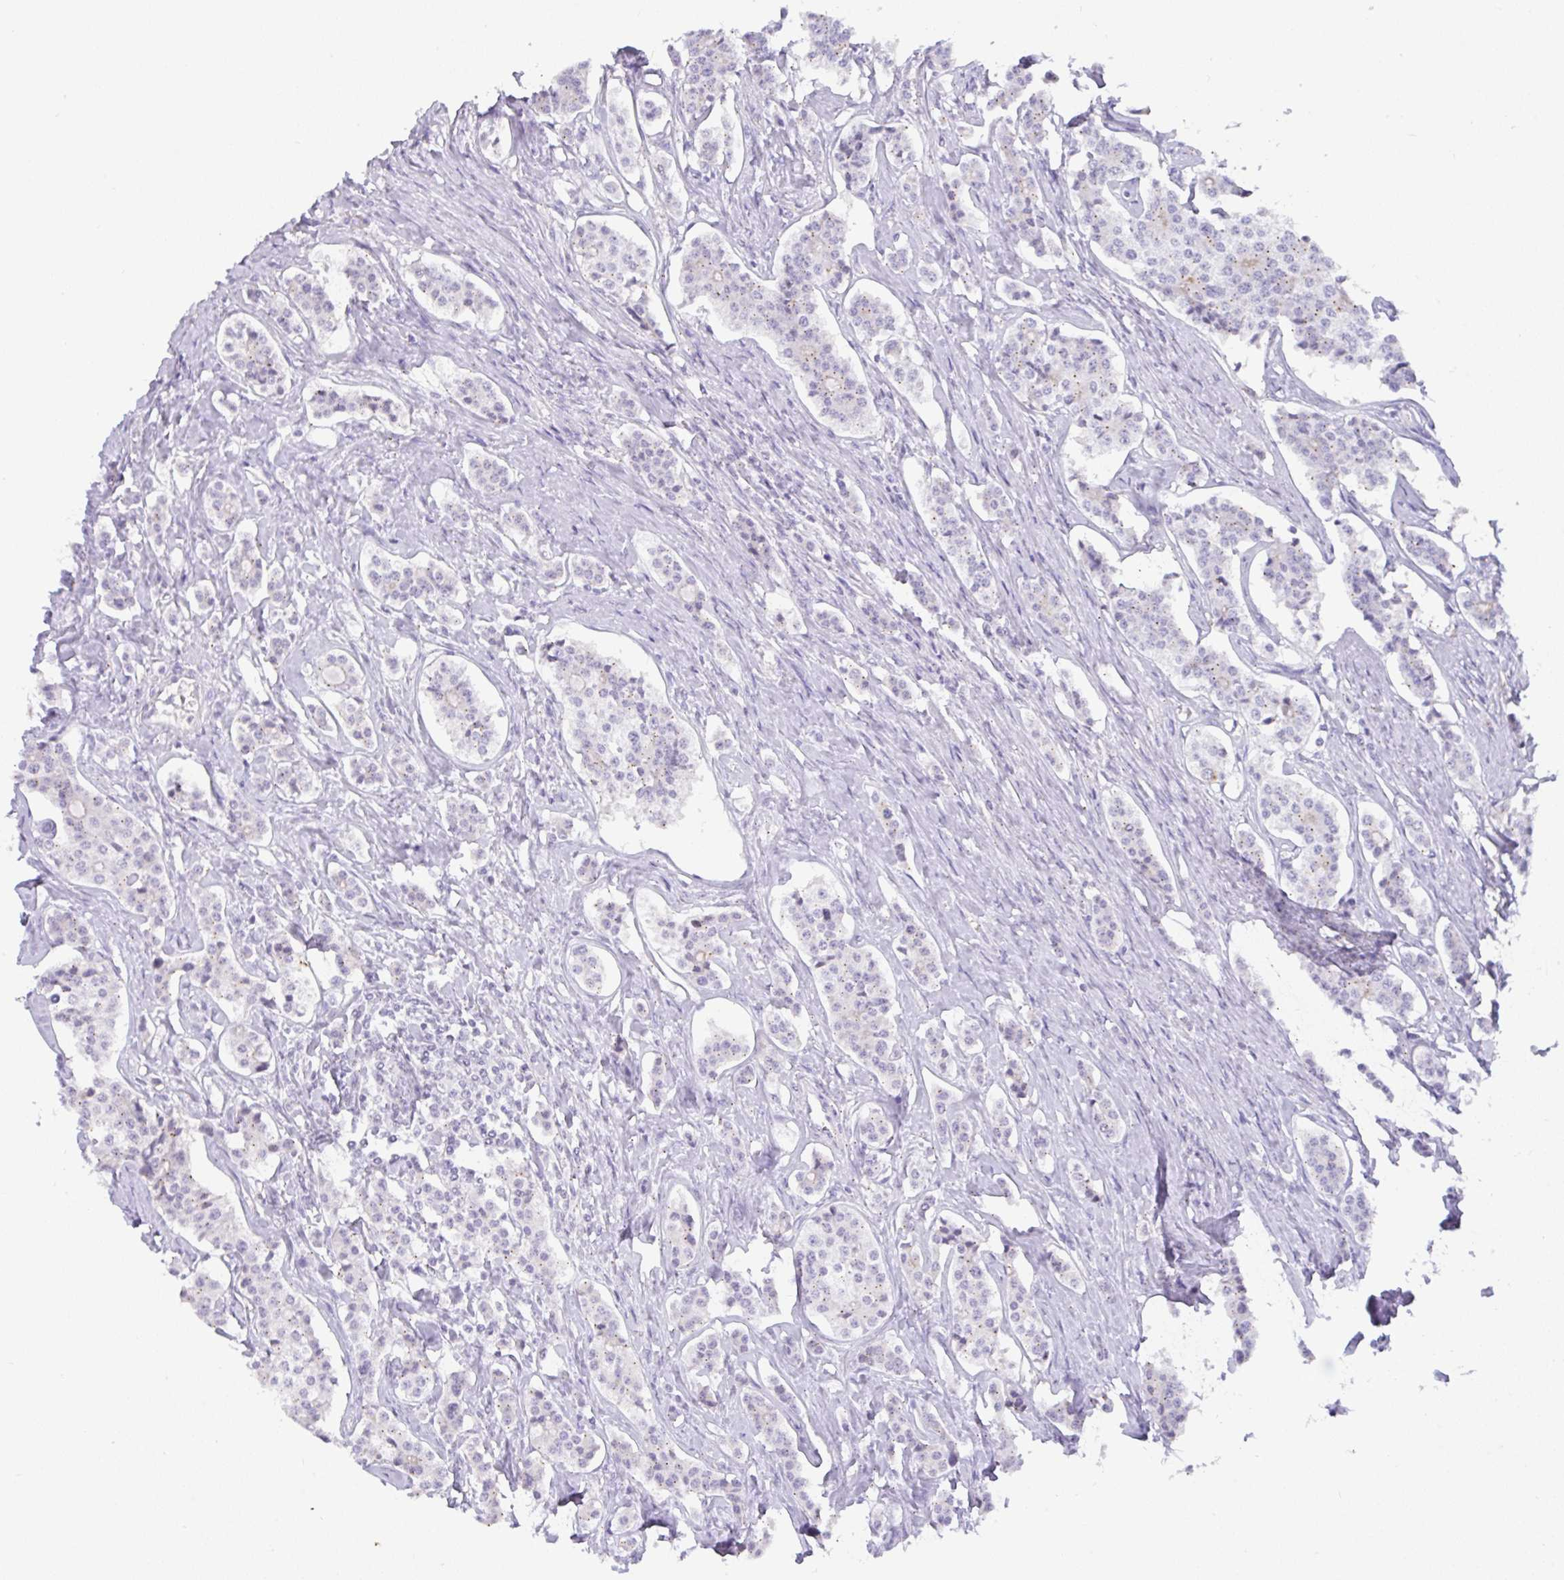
{"staining": {"intensity": "weak", "quantity": "<25%", "location": "cytoplasmic/membranous"}, "tissue": "carcinoid", "cell_type": "Tumor cells", "image_type": "cancer", "snomed": [{"axis": "morphology", "description": "Carcinoid, malignant, NOS"}, {"axis": "topography", "description": "Small intestine"}], "caption": "This image is of carcinoid (malignant) stained with immunohistochemistry (IHC) to label a protein in brown with the nuclei are counter-stained blue. There is no staining in tumor cells.", "gene": "FAM177A1", "patient": {"sex": "male", "age": 63}}